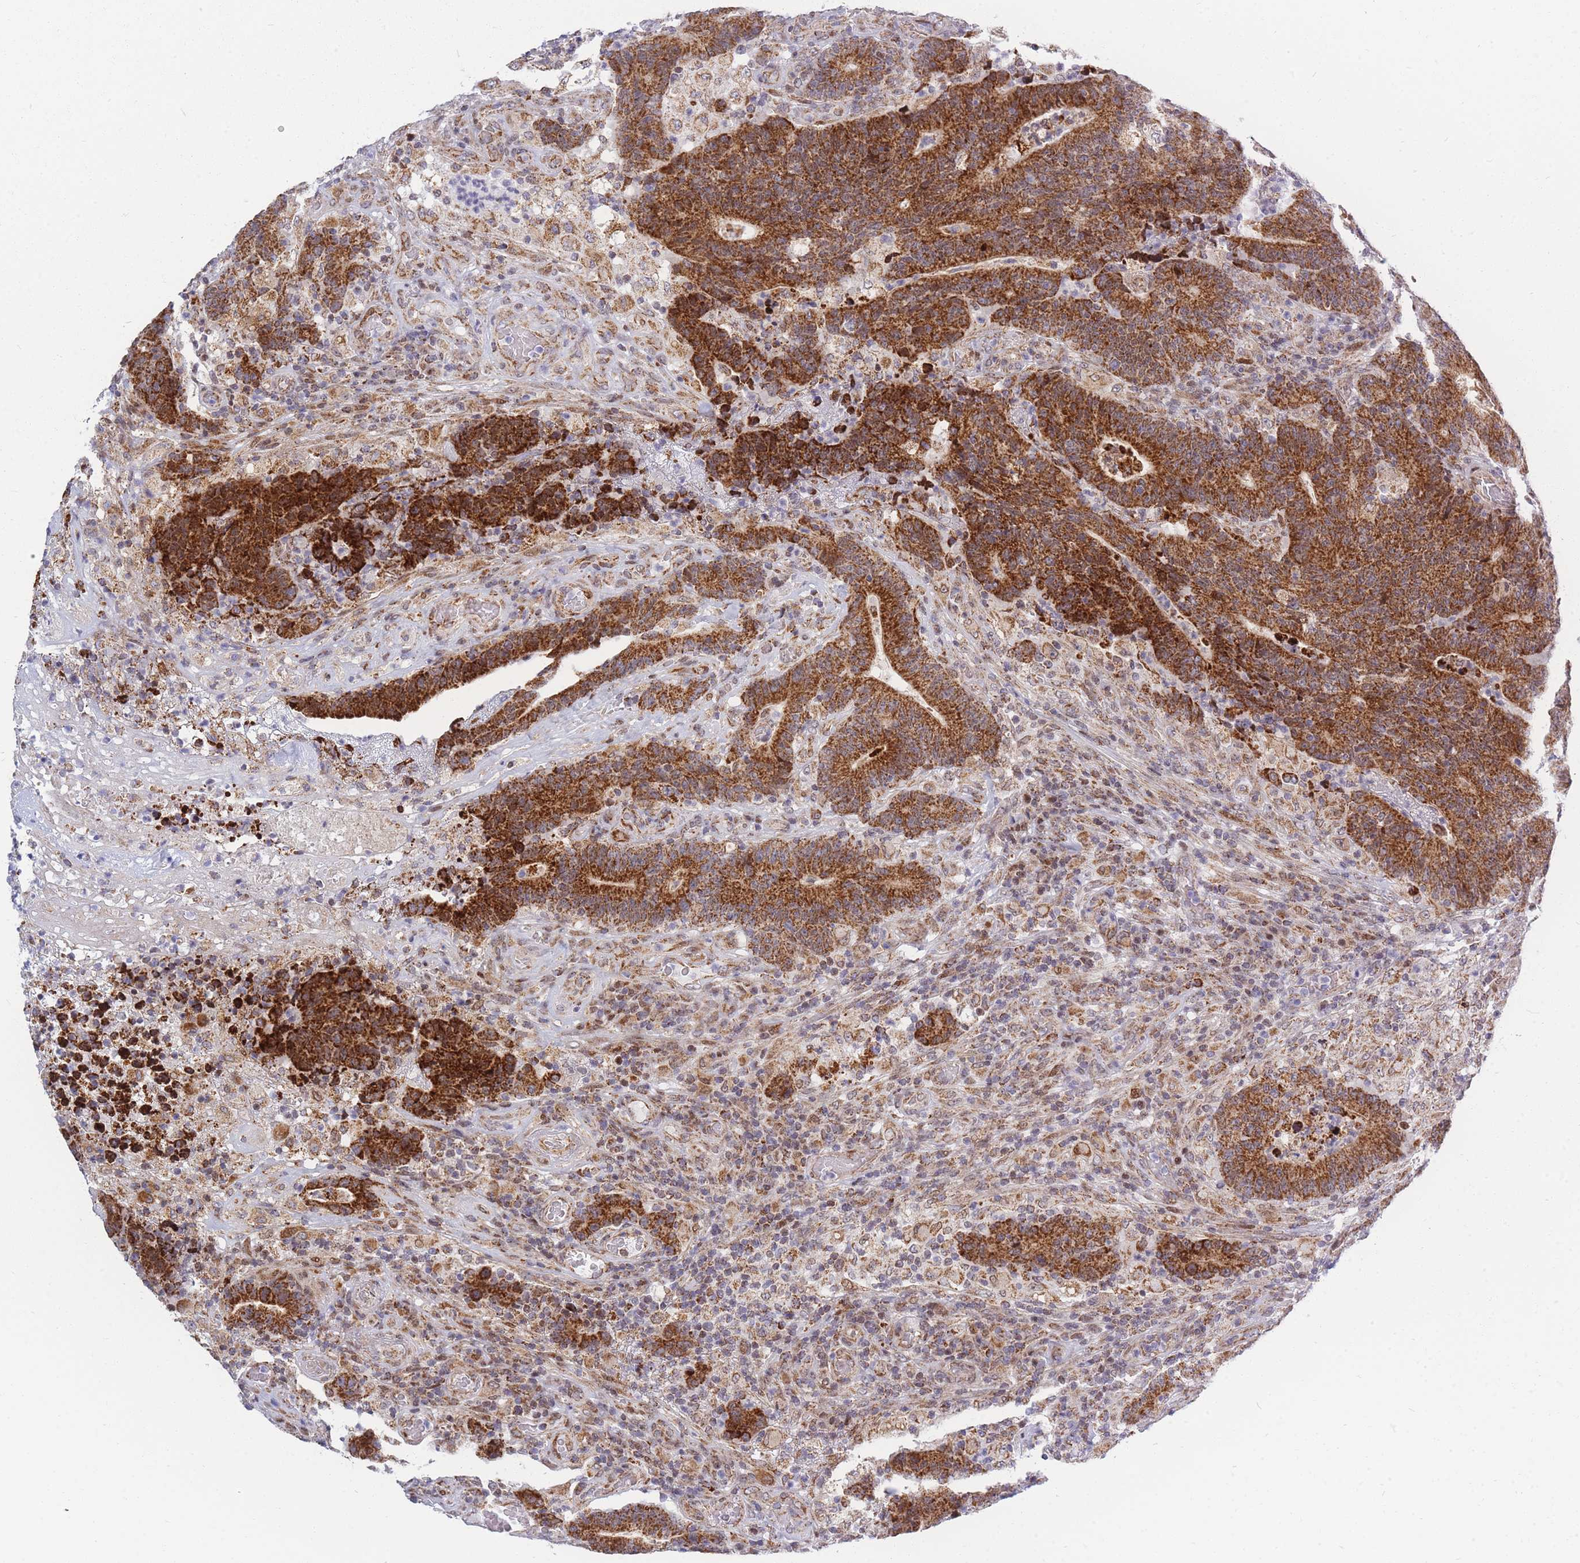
{"staining": {"intensity": "strong", "quantity": ">75%", "location": "cytoplasmic/membranous"}, "tissue": "colorectal cancer", "cell_type": "Tumor cells", "image_type": "cancer", "snomed": [{"axis": "morphology", "description": "Normal tissue, NOS"}, {"axis": "morphology", "description": "Adenocarcinoma, NOS"}, {"axis": "topography", "description": "Colon"}], "caption": "IHC photomicrograph of neoplastic tissue: colorectal cancer stained using immunohistochemistry exhibits high levels of strong protein expression localized specifically in the cytoplasmic/membranous of tumor cells, appearing as a cytoplasmic/membranous brown color.", "gene": "MOB4", "patient": {"sex": "female", "age": 75}}